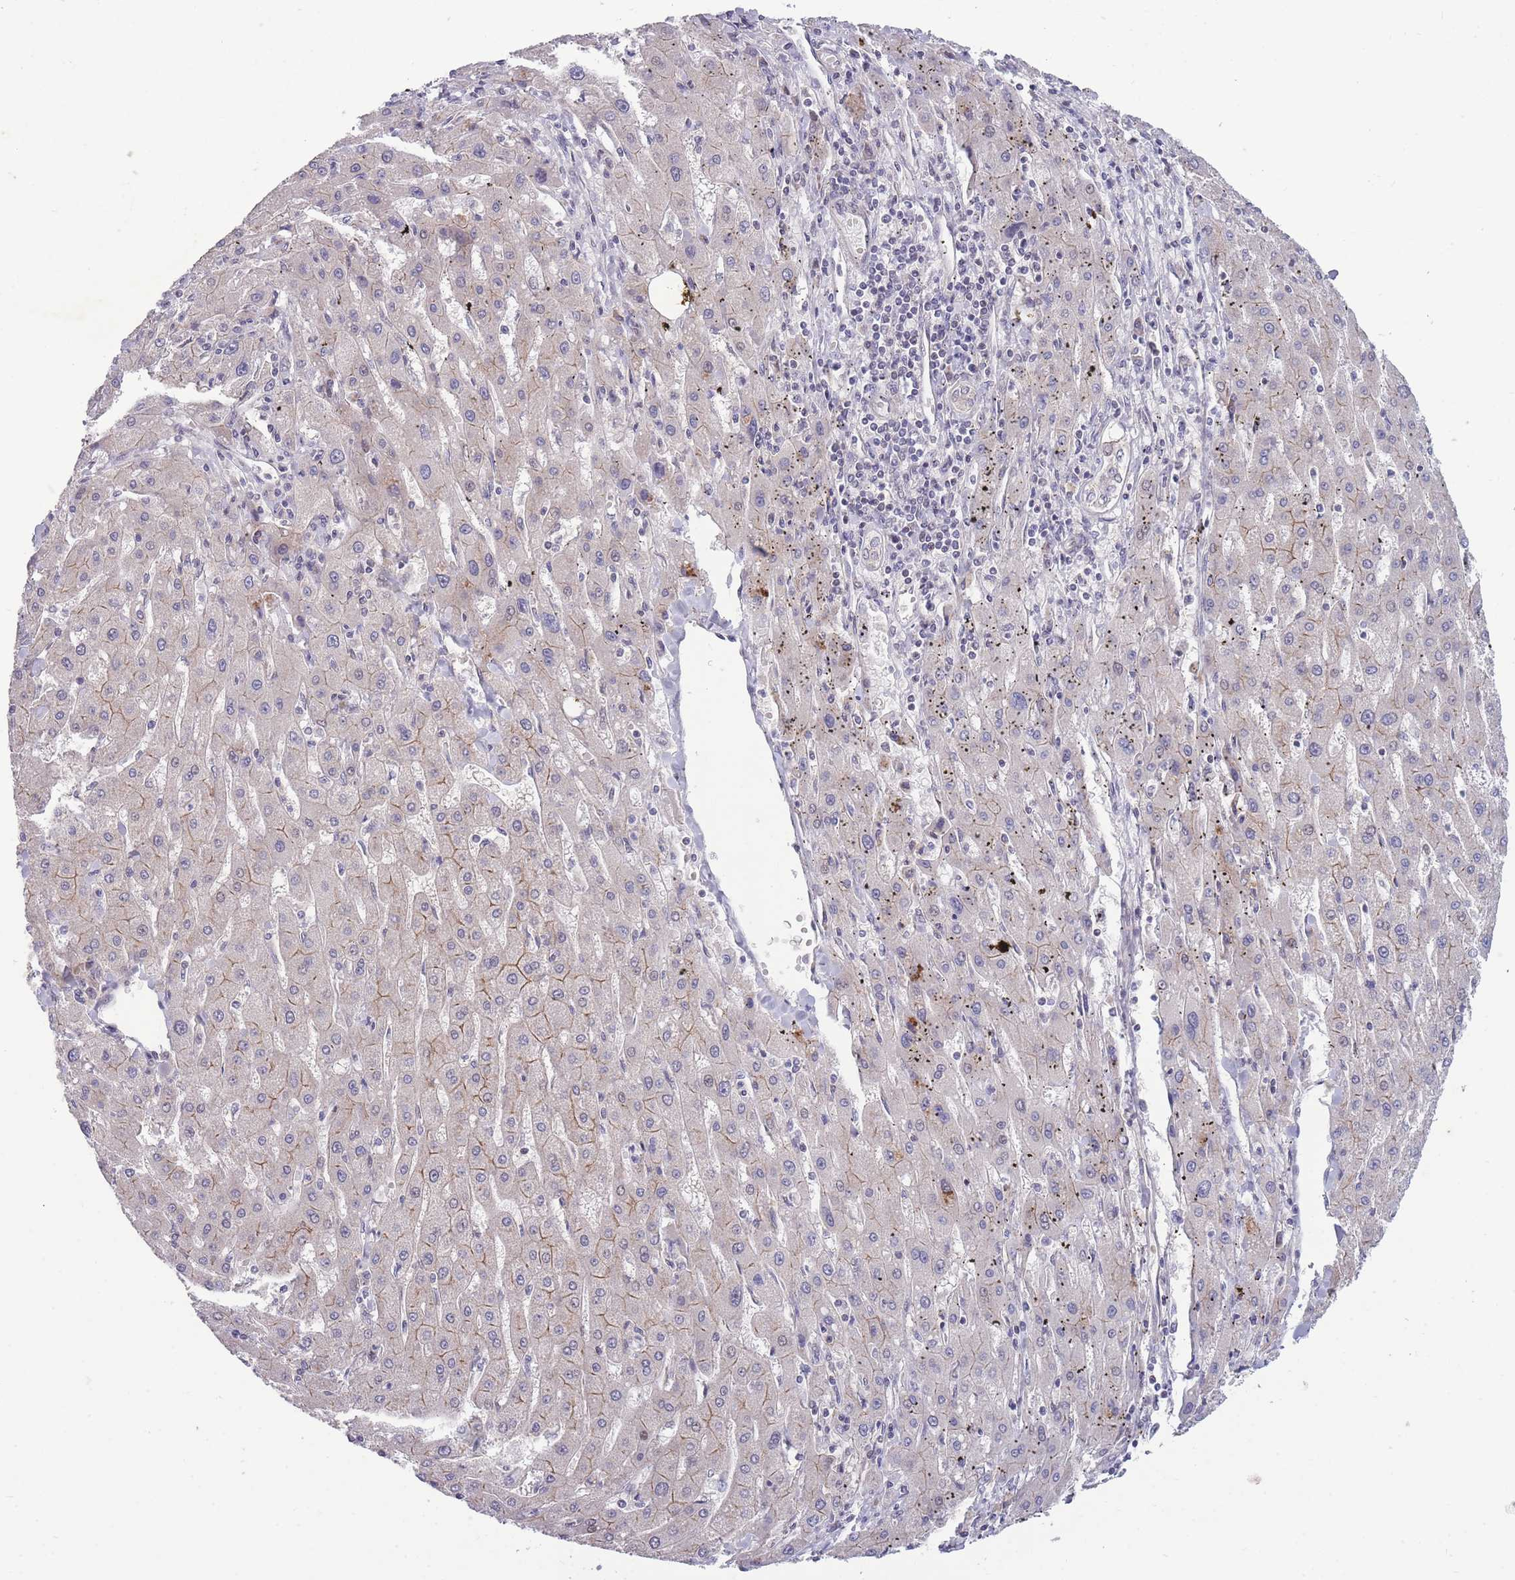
{"staining": {"intensity": "negative", "quantity": "none", "location": "none"}, "tissue": "liver cancer", "cell_type": "Tumor cells", "image_type": "cancer", "snomed": [{"axis": "morphology", "description": "Carcinoma, Hepatocellular, NOS"}, {"axis": "topography", "description": "Liver"}], "caption": "Immunohistochemistry (IHC) of liver cancer reveals no expression in tumor cells.", "gene": "RIC8A", "patient": {"sex": "male", "age": 72}}